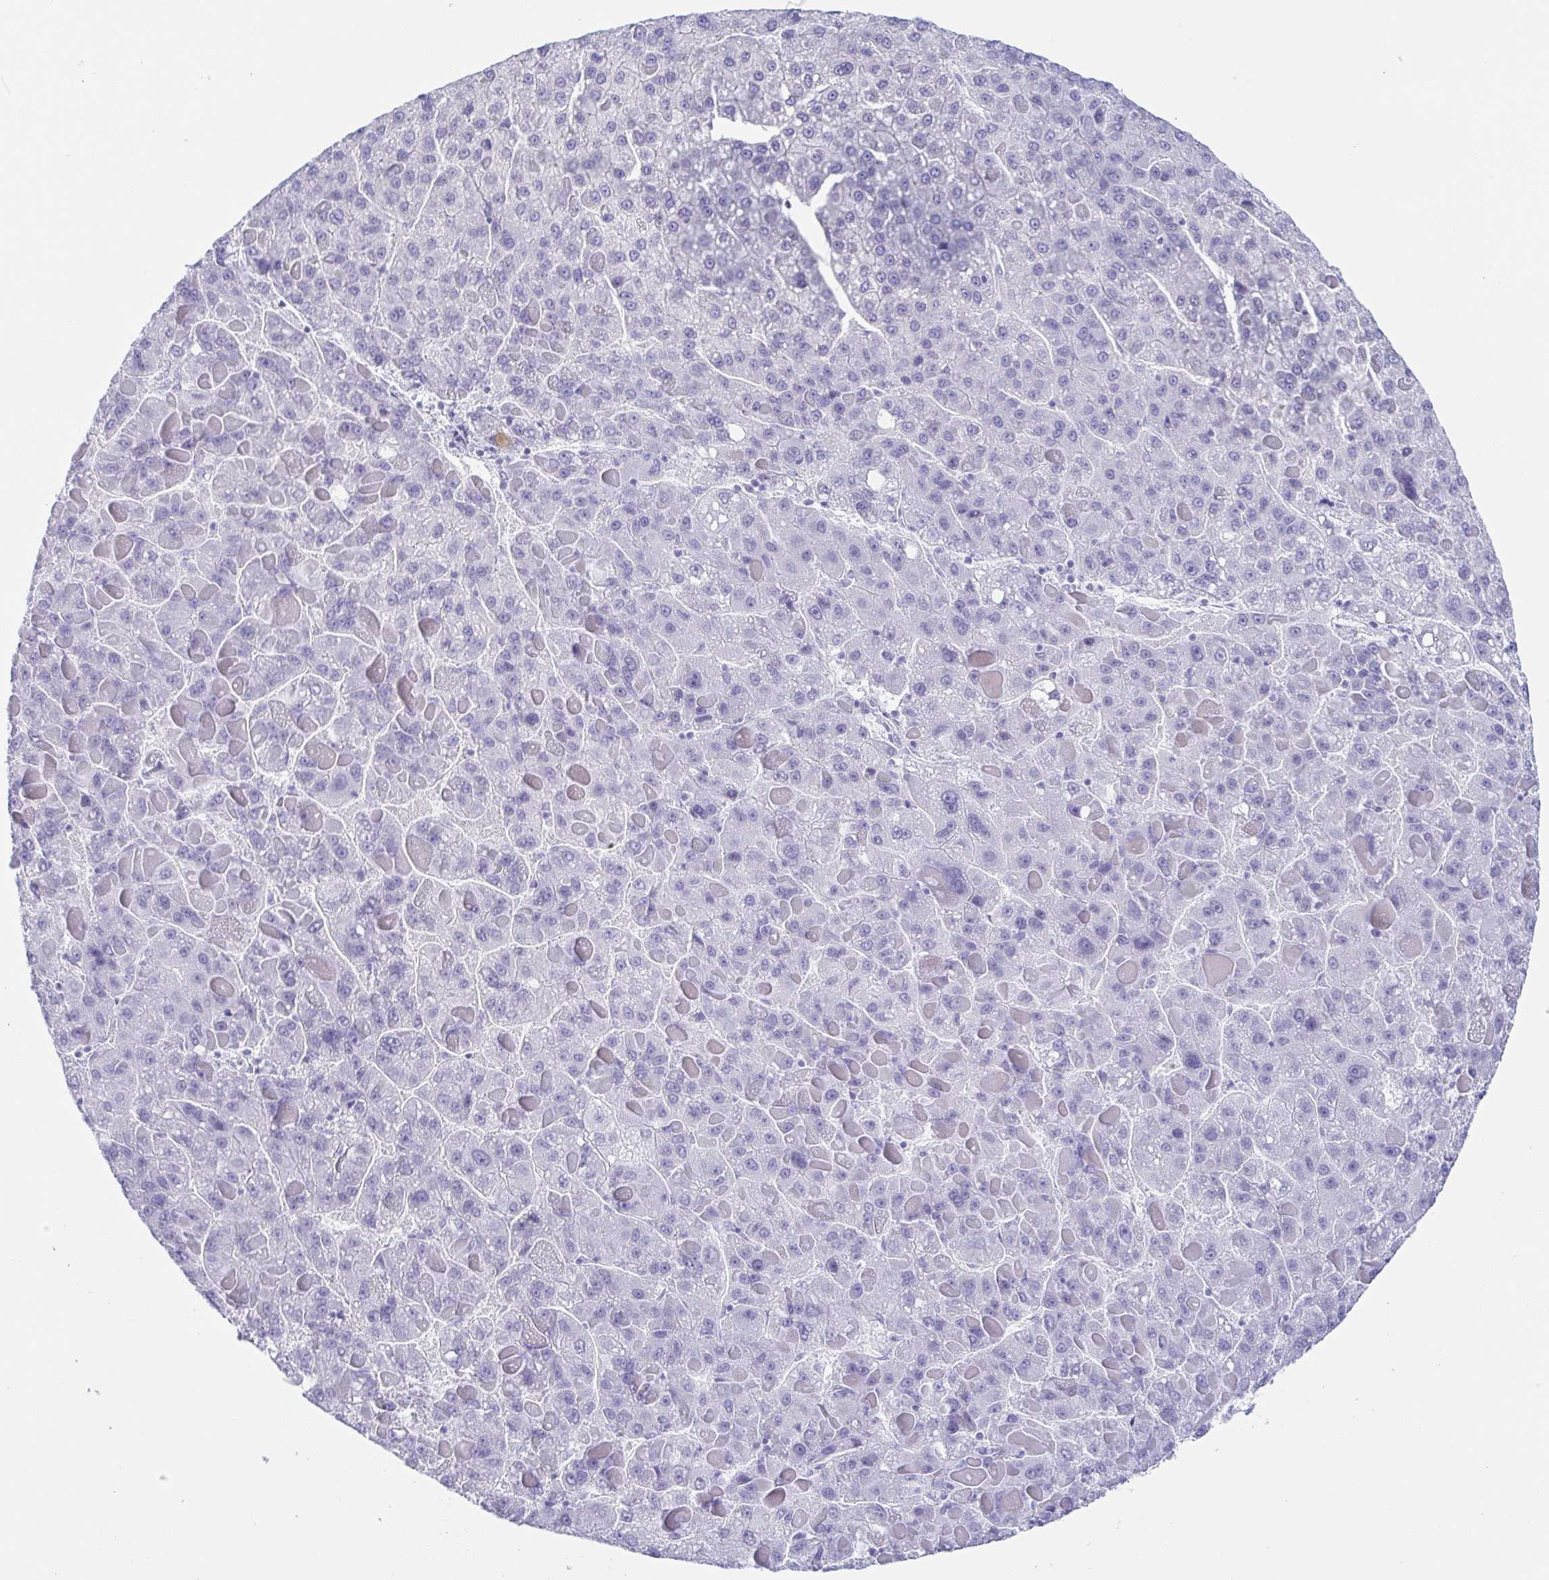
{"staining": {"intensity": "negative", "quantity": "none", "location": "none"}, "tissue": "liver cancer", "cell_type": "Tumor cells", "image_type": "cancer", "snomed": [{"axis": "morphology", "description": "Carcinoma, Hepatocellular, NOS"}, {"axis": "topography", "description": "Liver"}], "caption": "A micrograph of human liver cancer (hepatocellular carcinoma) is negative for staining in tumor cells.", "gene": "PRR4", "patient": {"sex": "female", "age": 82}}